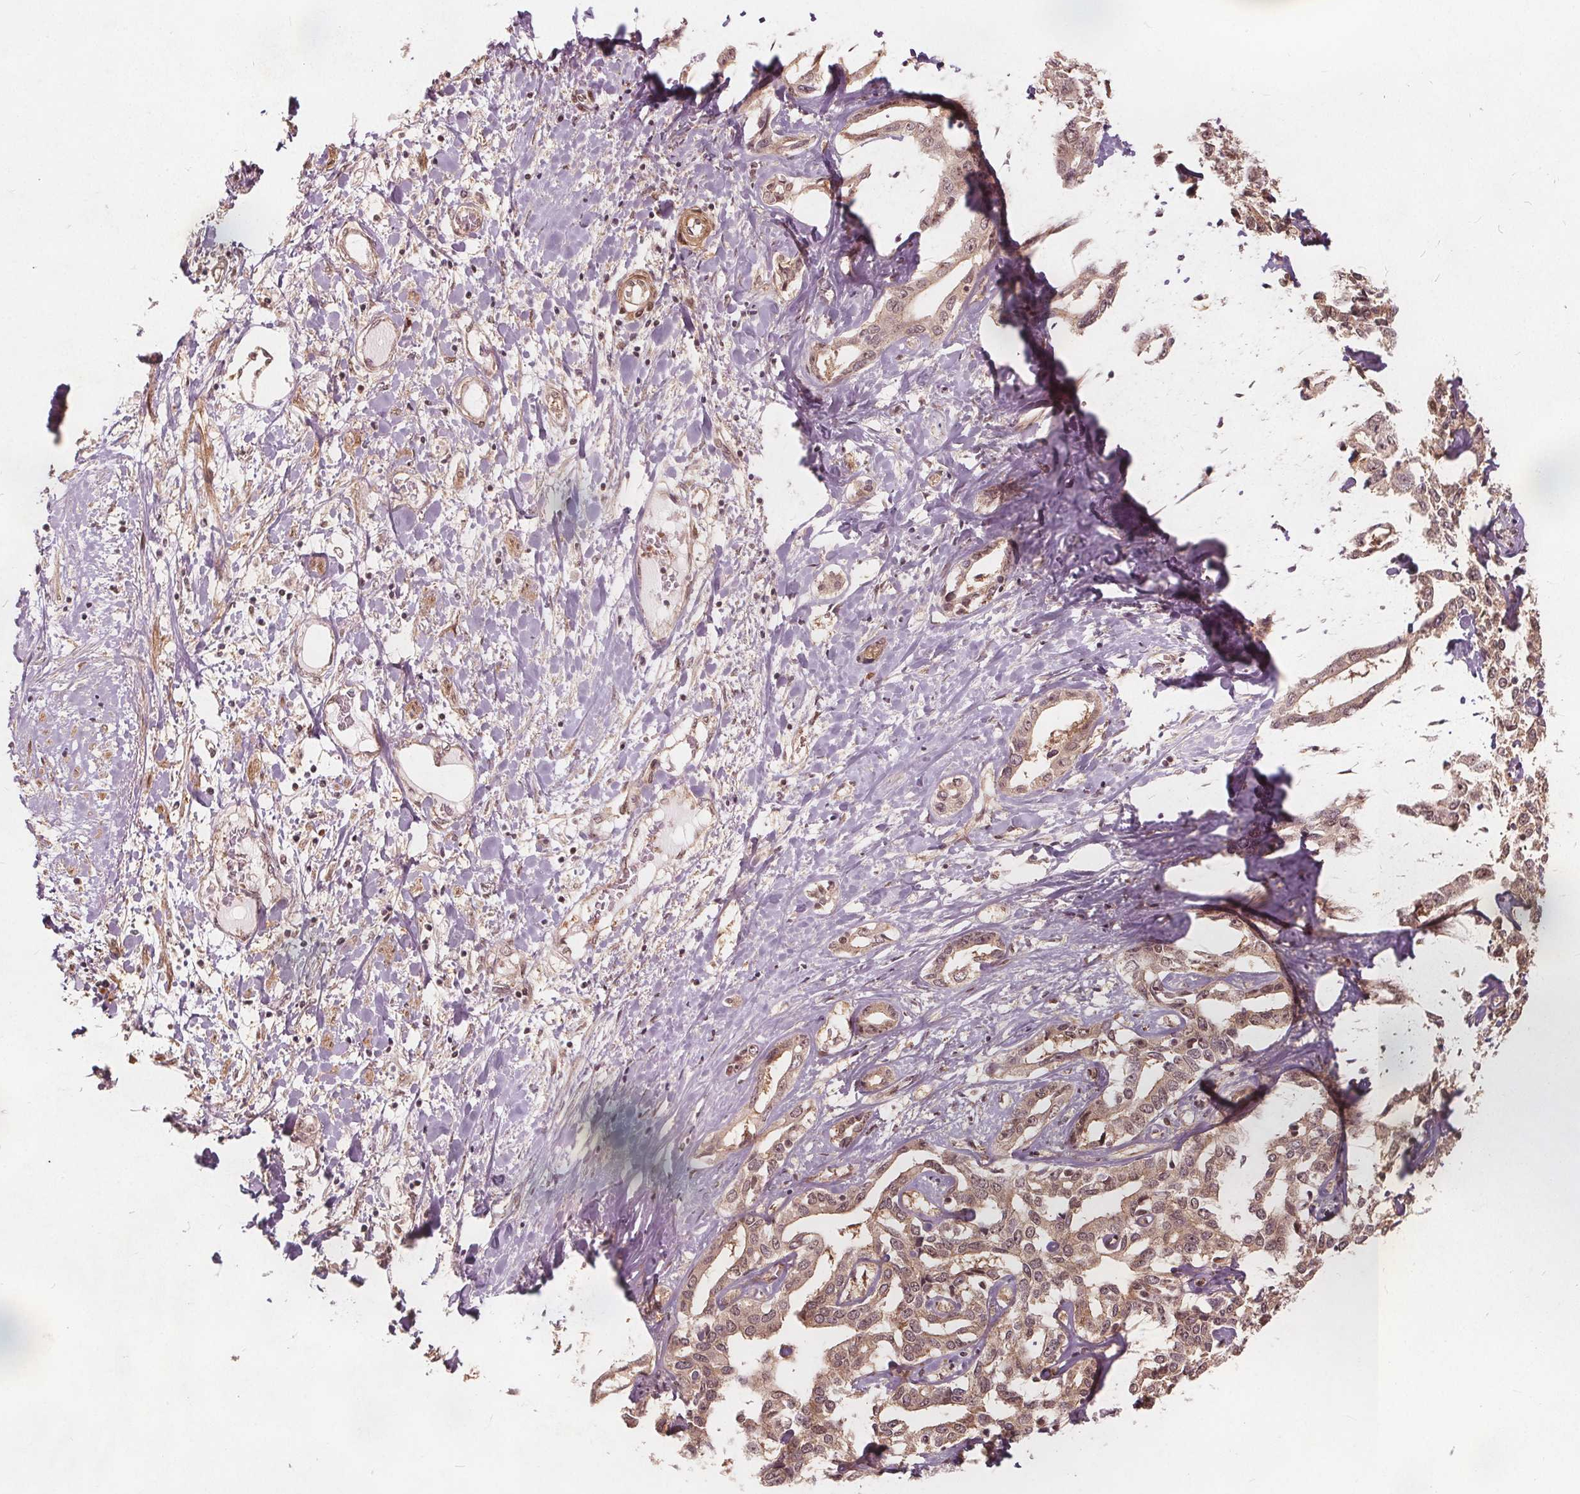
{"staining": {"intensity": "weak", "quantity": ">75%", "location": "cytoplasmic/membranous"}, "tissue": "liver cancer", "cell_type": "Tumor cells", "image_type": "cancer", "snomed": [{"axis": "morphology", "description": "Cholangiocarcinoma"}, {"axis": "topography", "description": "Liver"}], "caption": "Immunohistochemistry of human liver cholangiocarcinoma exhibits low levels of weak cytoplasmic/membranous expression in about >75% of tumor cells.", "gene": "PPP1CB", "patient": {"sex": "male", "age": 59}}